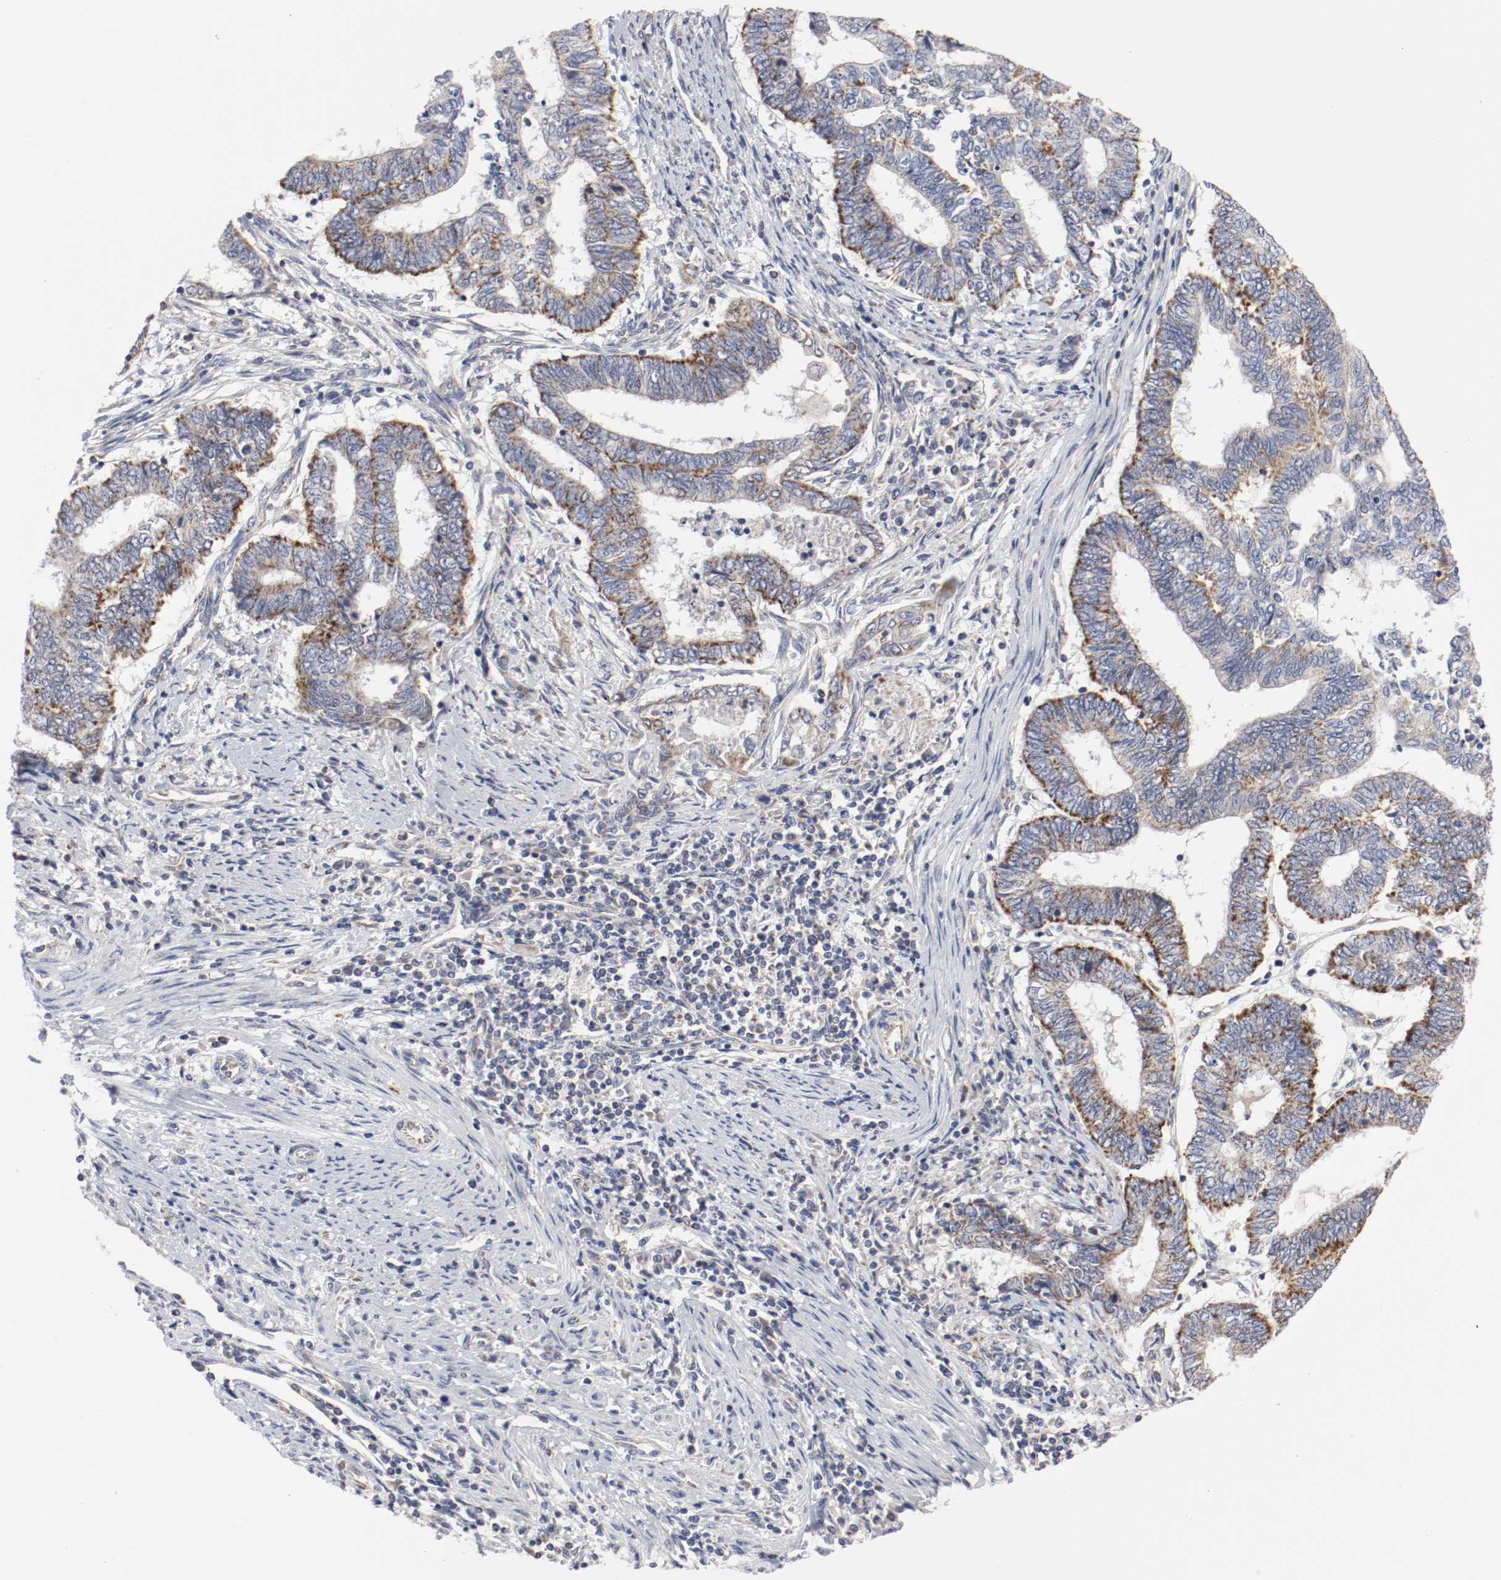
{"staining": {"intensity": "strong", "quantity": "25%-75%", "location": "cytoplasmic/membranous"}, "tissue": "endometrial cancer", "cell_type": "Tumor cells", "image_type": "cancer", "snomed": [{"axis": "morphology", "description": "Adenocarcinoma, NOS"}, {"axis": "topography", "description": "Uterus"}, {"axis": "topography", "description": "Endometrium"}], "caption": "High-power microscopy captured an immunohistochemistry (IHC) micrograph of adenocarcinoma (endometrial), revealing strong cytoplasmic/membranous positivity in approximately 25%-75% of tumor cells. (DAB = brown stain, brightfield microscopy at high magnification).", "gene": "AFG3L2", "patient": {"sex": "female", "age": 70}}